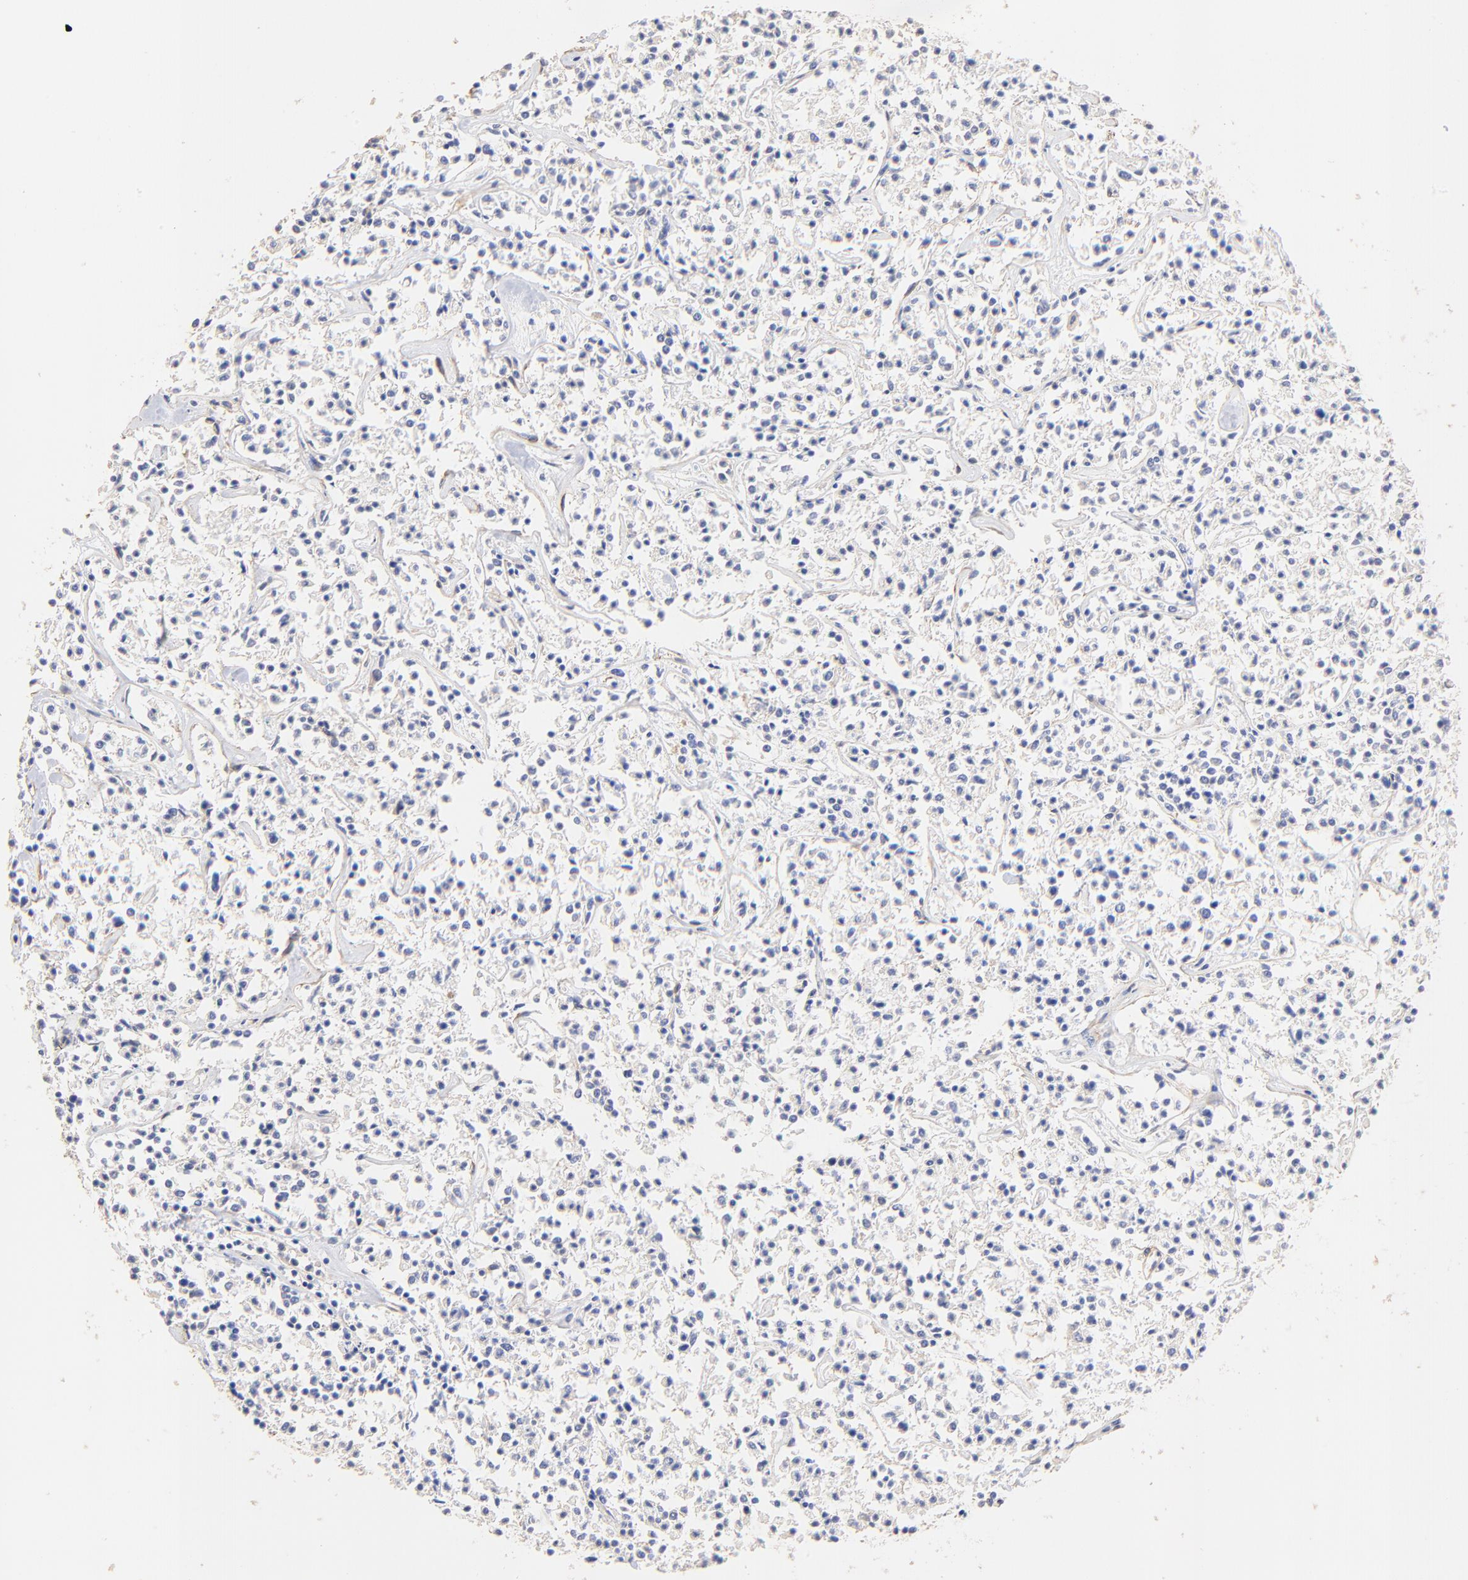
{"staining": {"intensity": "negative", "quantity": "none", "location": "none"}, "tissue": "lymphoma", "cell_type": "Tumor cells", "image_type": "cancer", "snomed": [{"axis": "morphology", "description": "Malignant lymphoma, non-Hodgkin's type, Low grade"}, {"axis": "topography", "description": "Small intestine"}], "caption": "This is an immunohistochemistry (IHC) photomicrograph of lymphoma. There is no expression in tumor cells.", "gene": "ACTRT1", "patient": {"sex": "female", "age": 59}}